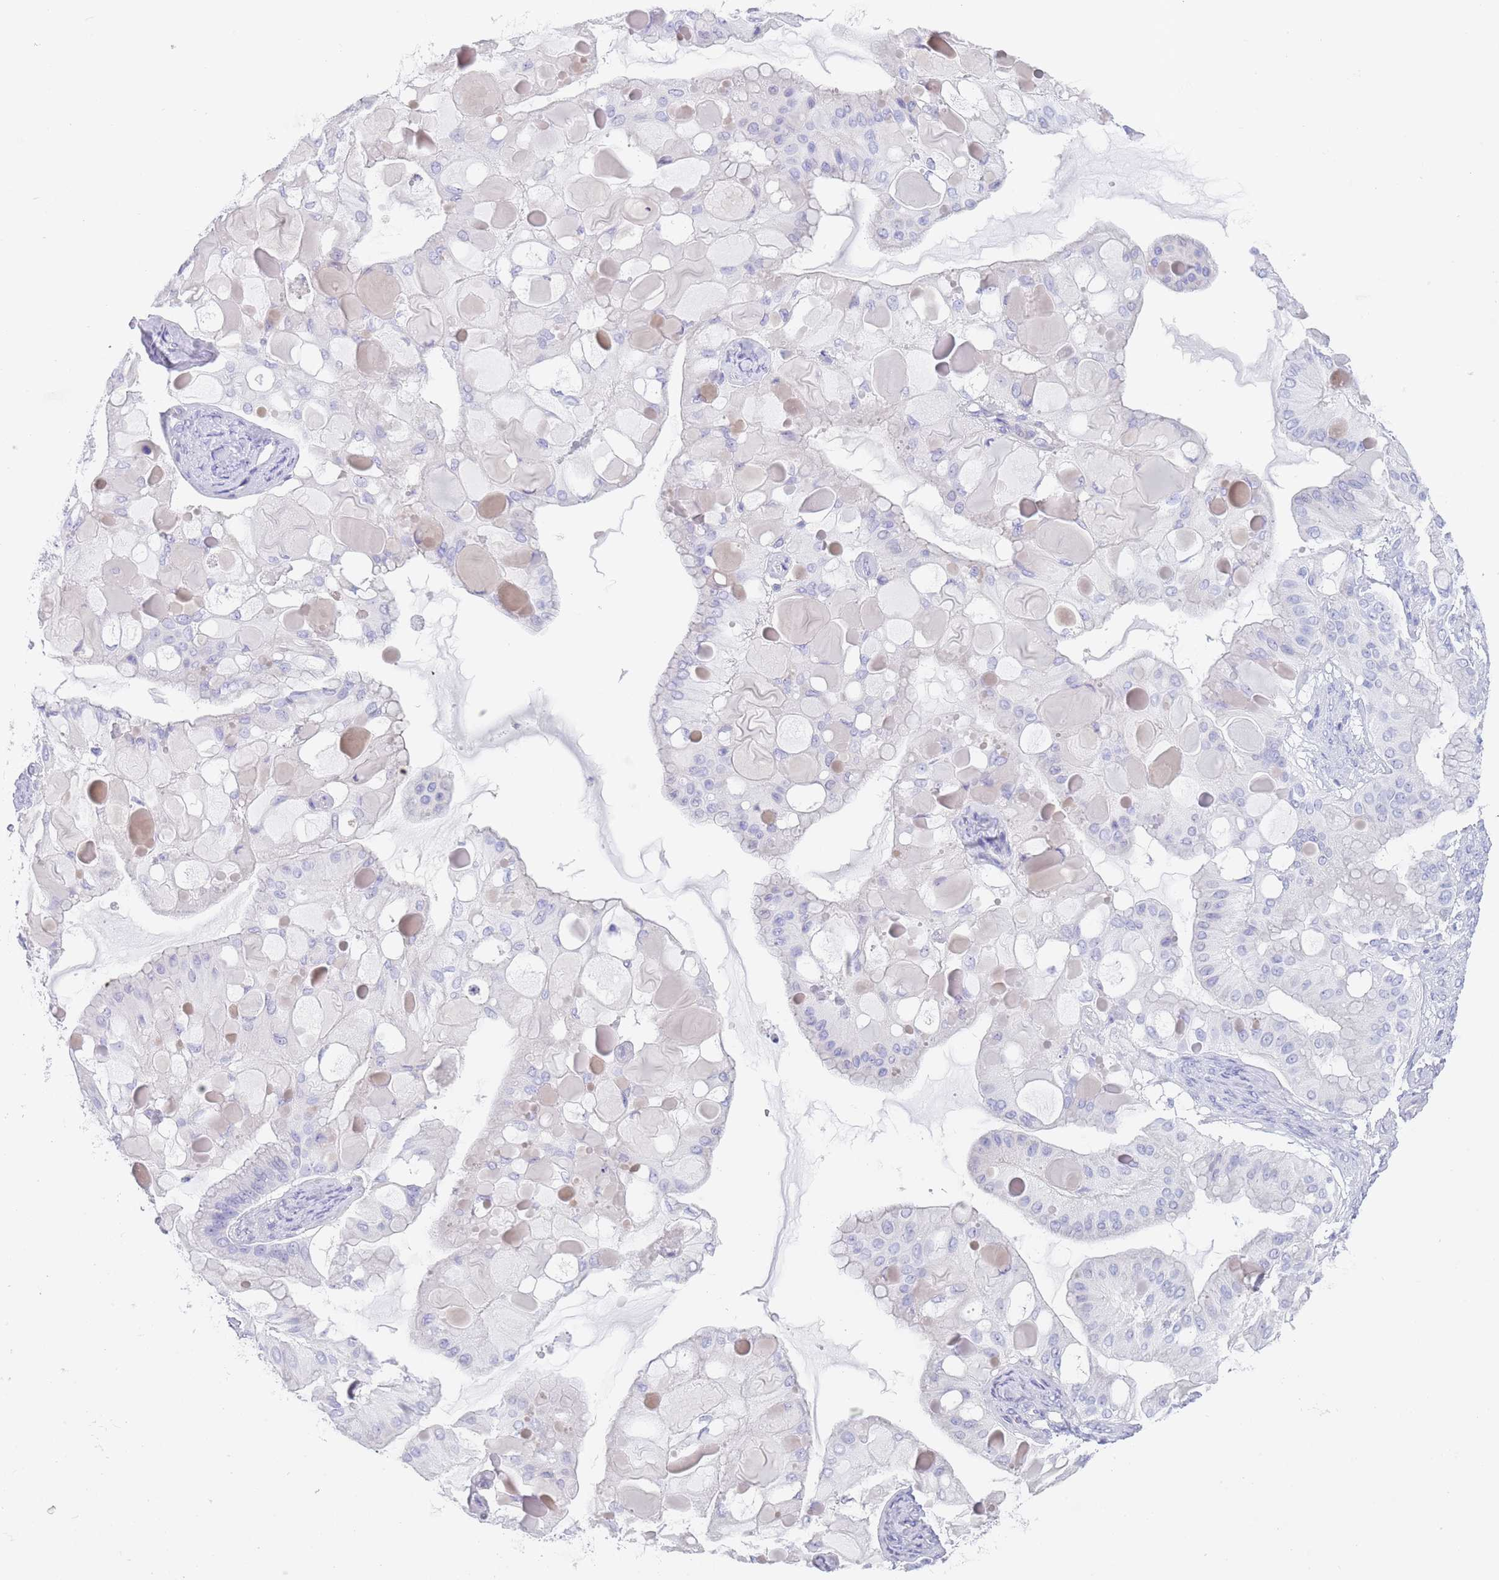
{"staining": {"intensity": "negative", "quantity": "none", "location": "none"}, "tissue": "ovarian cancer", "cell_type": "Tumor cells", "image_type": "cancer", "snomed": [{"axis": "morphology", "description": "Cystadenocarcinoma, mucinous, NOS"}, {"axis": "topography", "description": "Ovary"}], "caption": "Immunohistochemistry (IHC) image of neoplastic tissue: human mucinous cystadenocarcinoma (ovarian) stained with DAB (3,3'-diaminobenzidine) demonstrates no significant protein expression in tumor cells. The staining was performed using DAB (3,3'-diaminobenzidine) to visualize the protein expression in brown, while the nuclei were stained in blue with hematoxylin (Magnification: 20x).", "gene": "CPXM2", "patient": {"sex": "female", "age": 61}}